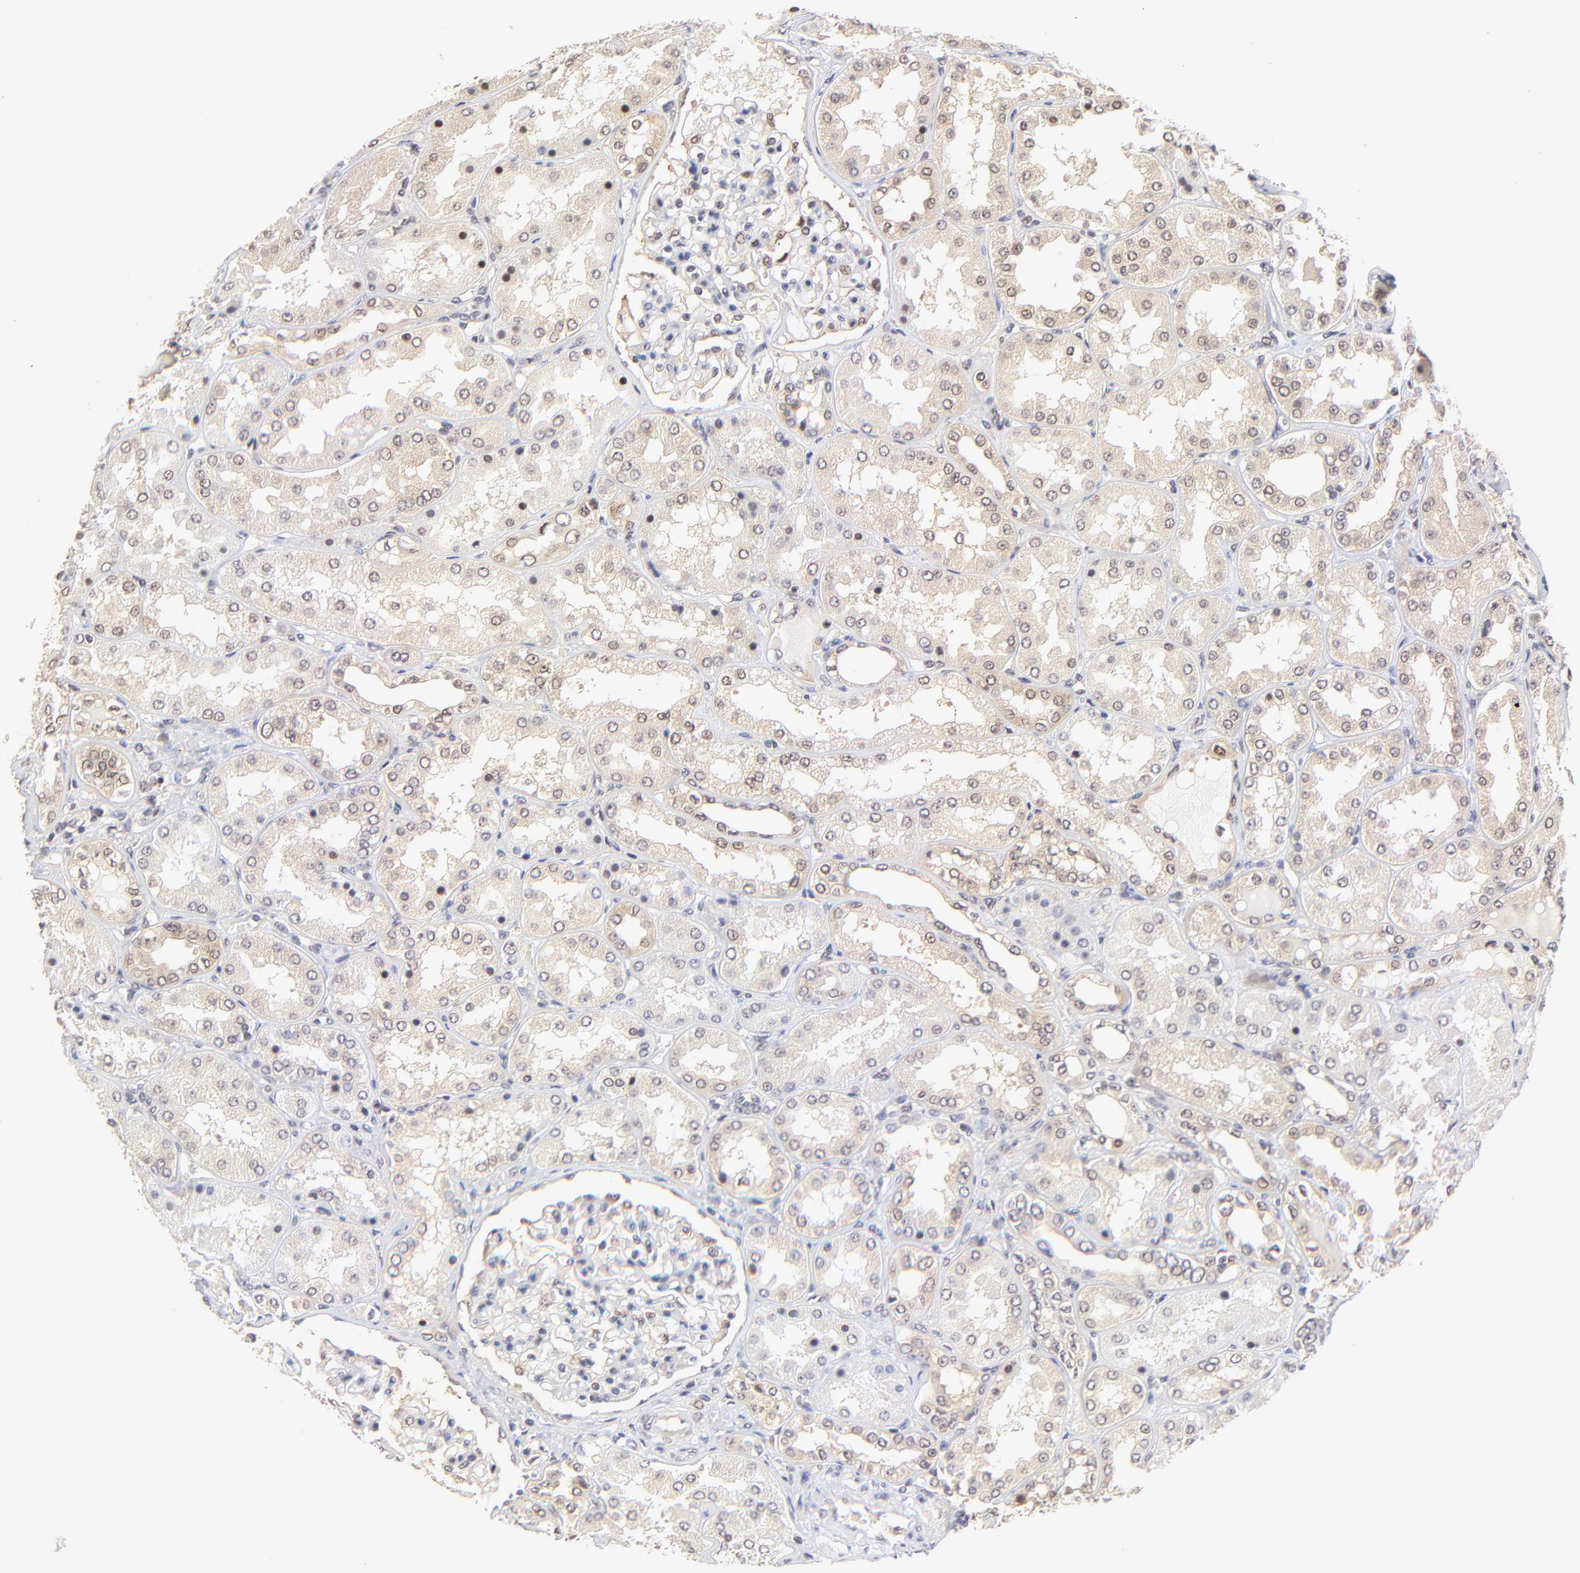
{"staining": {"intensity": "weak", "quantity": "25%-75%", "location": "nuclear"}, "tissue": "kidney", "cell_type": "Cells in glomeruli", "image_type": "normal", "snomed": [{"axis": "morphology", "description": "Normal tissue, NOS"}, {"axis": "topography", "description": "Kidney"}], "caption": "IHC histopathology image of unremarkable kidney: kidney stained using IHC demonstrates low levels of weak protein expression localized specifically in the nuclear of cells in glomeruli, appearing as a nuclear brown color.", "gene": "PSMC4", "patient": {"sex": "female", "age": 56}}